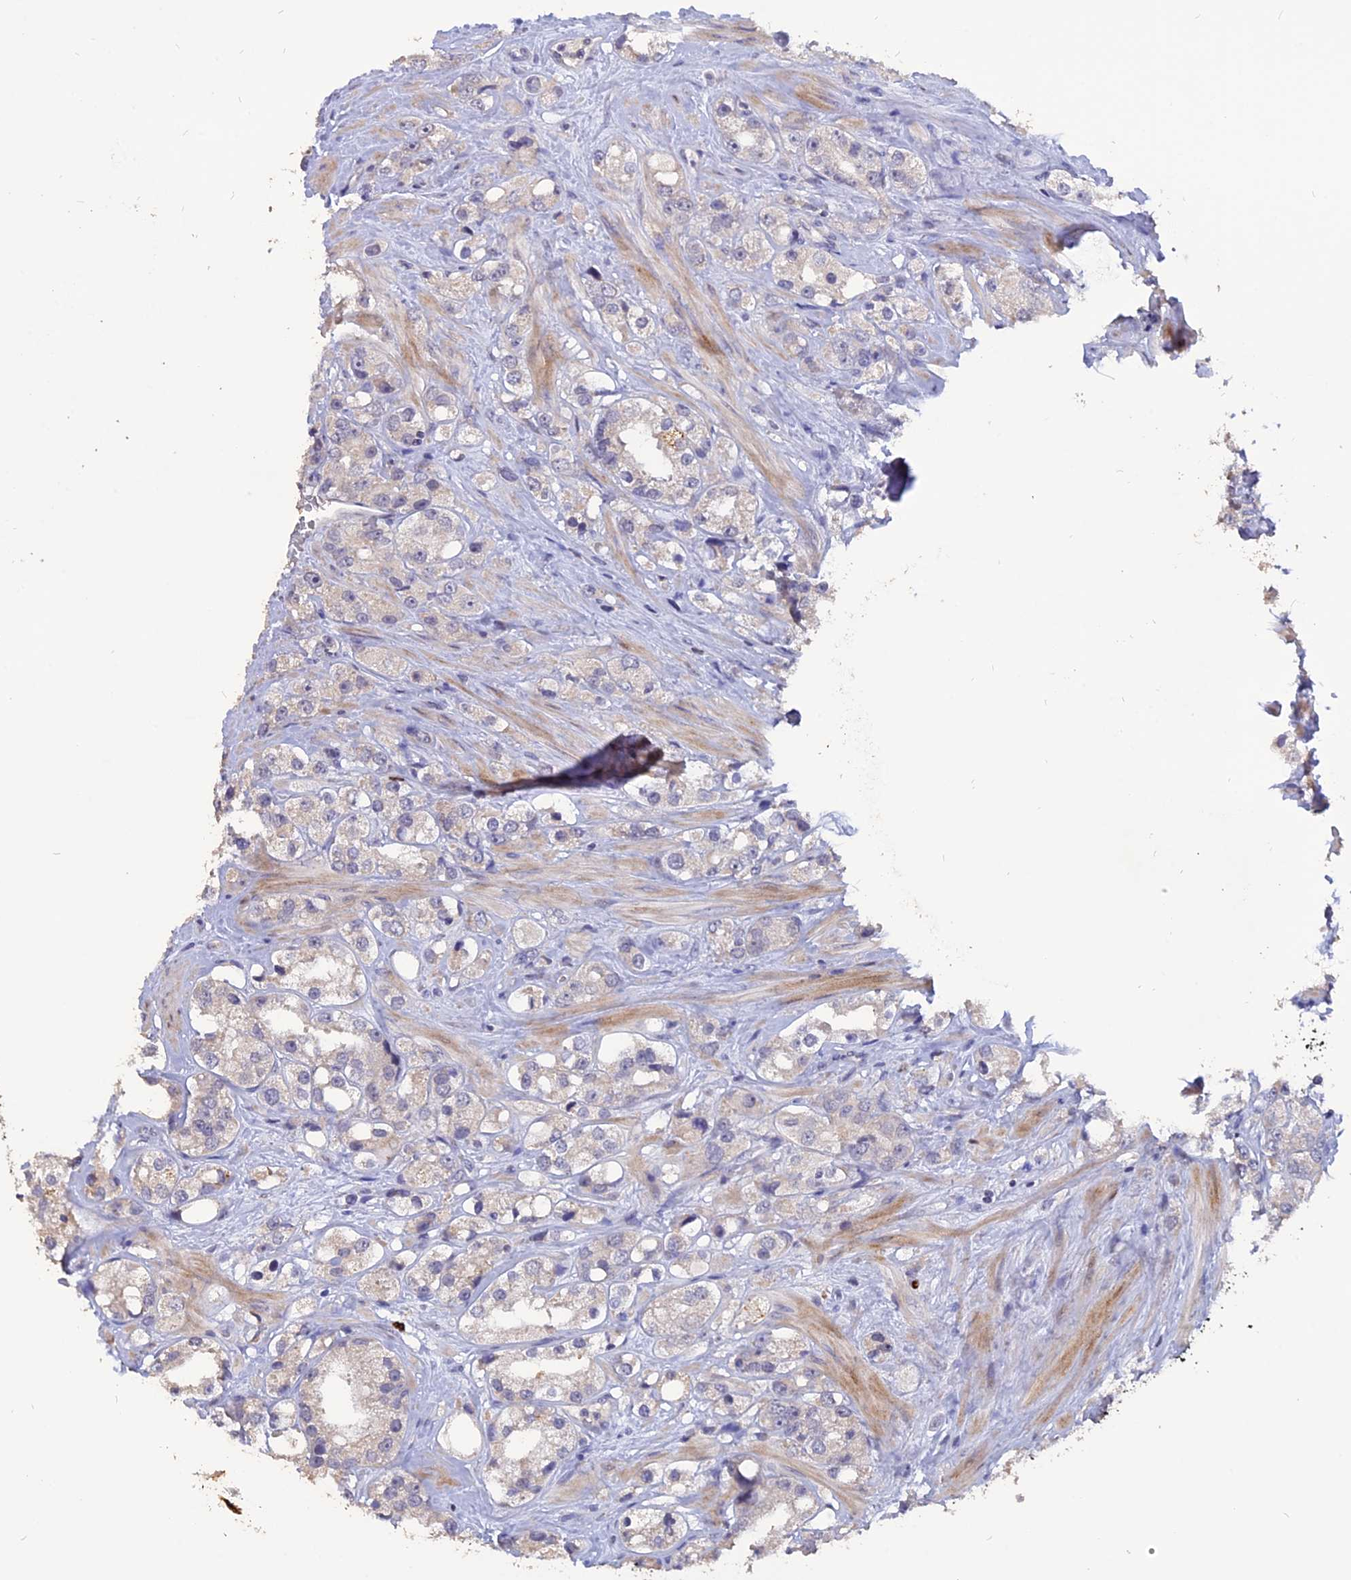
{"staining": {"intensity": "negative", "quantity": "none", "location": "none"}, "tissue": "prostate cancer", "cell_type": "Tumor cells", "image_type": "cancer", "snomed": [{"axis": "morphology", "description": "Adenocarcinoma, NOS"}, {"axis": "topography", "description": "Prostate"}], "caption": "Micrograph shows no protein expression in tumor cells of prostate adenocarcinoma tissue.", "gene": "TMEM263", "patient": {"sex": "male", "age": 79}}